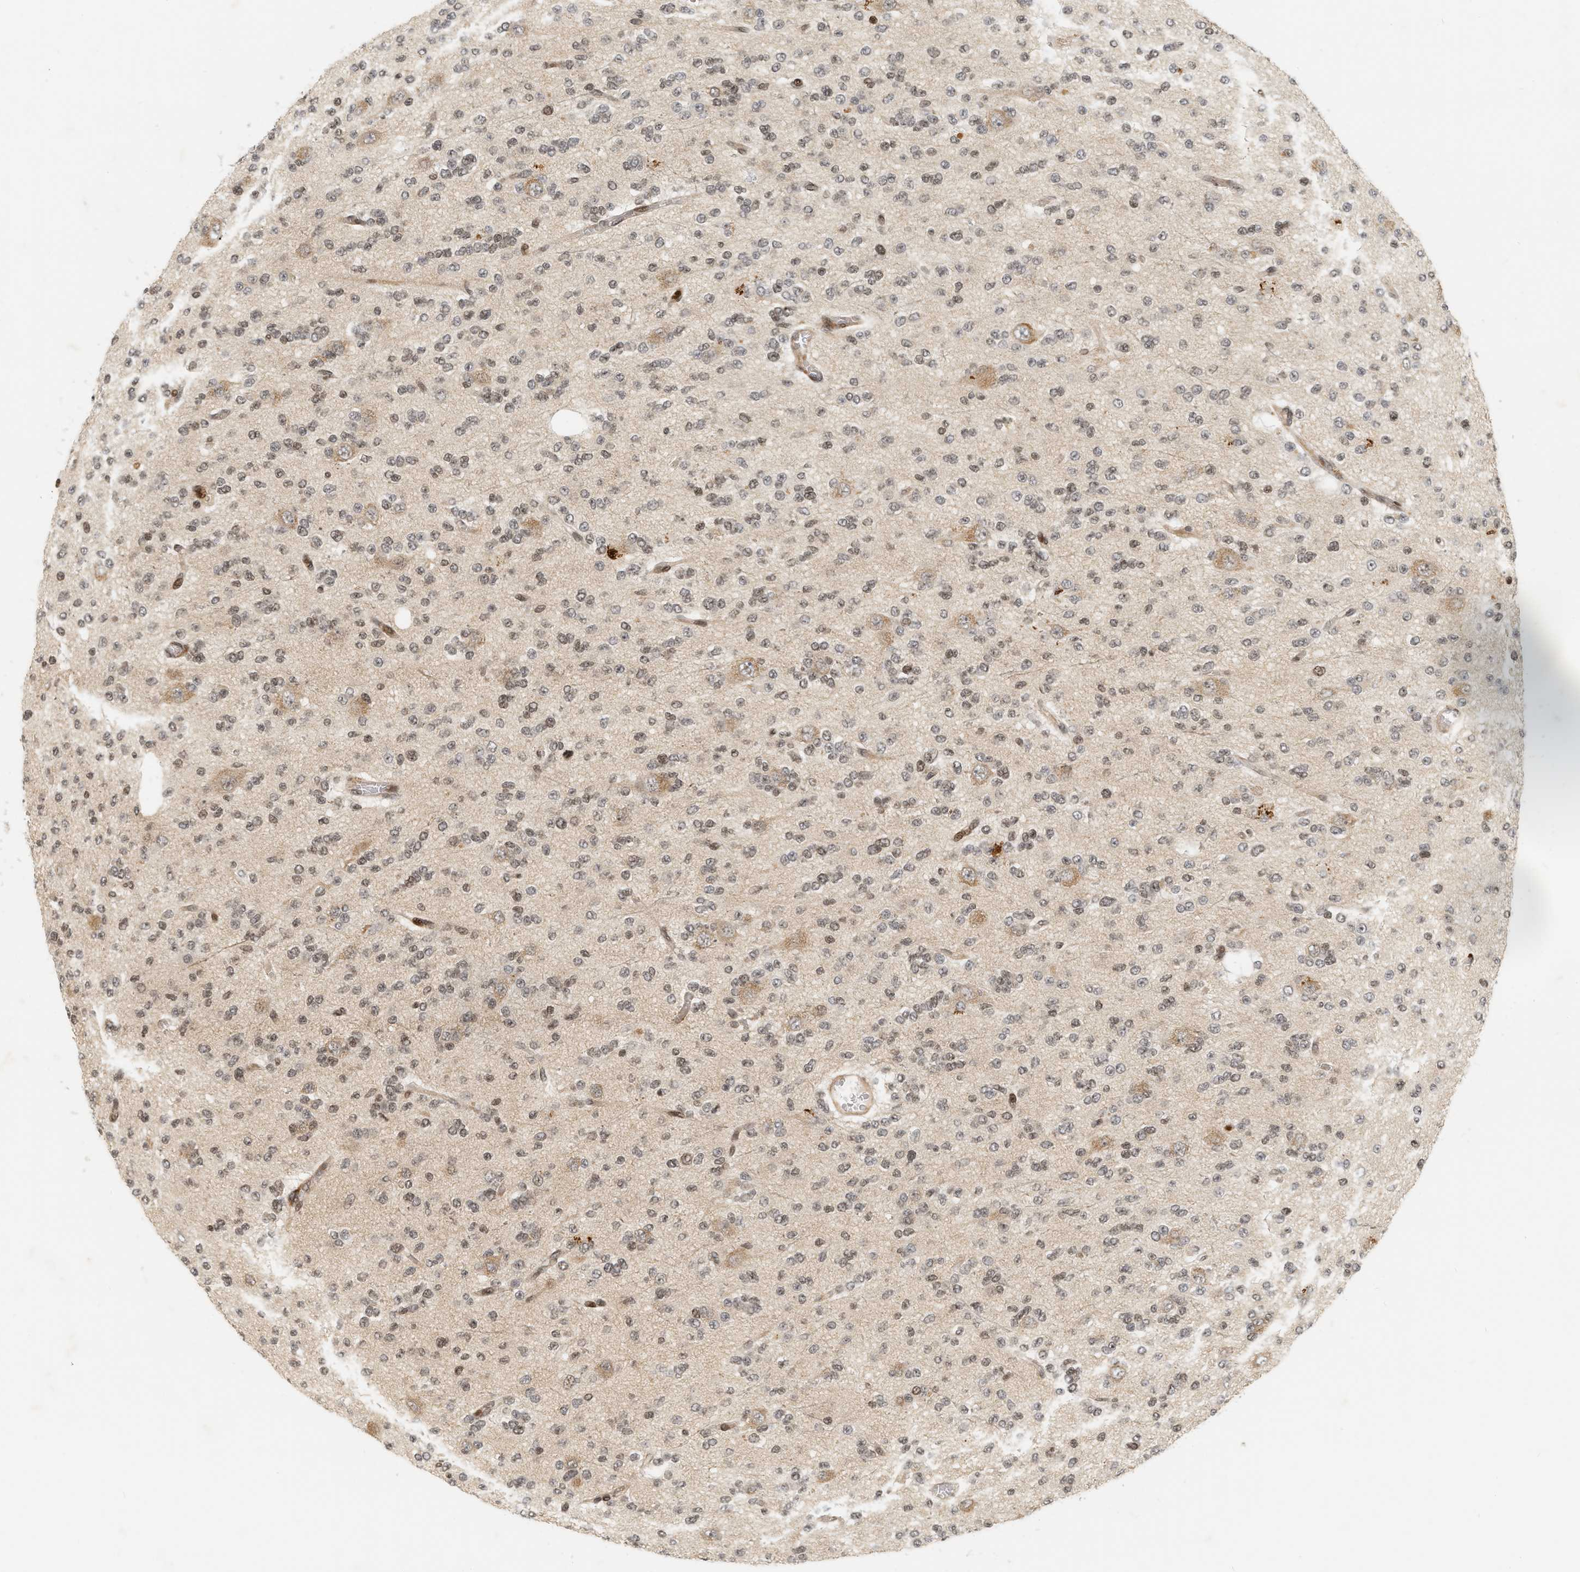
{"staining": {"intensity": "weak", "quantity": ">75%", "location": "nuclear"}, "tissue": "glioma", "cell_type": "Tumor cells", "image_type": "cancer", "snomed": [{"axis": "morphology", "description": "Glioma, malignant, Low grade"}, {"axis": "topography", "description": "Brain"}], "caption": "Protein expression analysis of malignant glioma (low-grade) exhibits weak nuclear staining in approximately >75% of tumor cells. Using DAB (brown) and hematoxylin (blue) stains, captured at high magnification using brightfield microscopy.", "gene": "NFE2L2", "patient": {"sex": "male", "age": 38}}